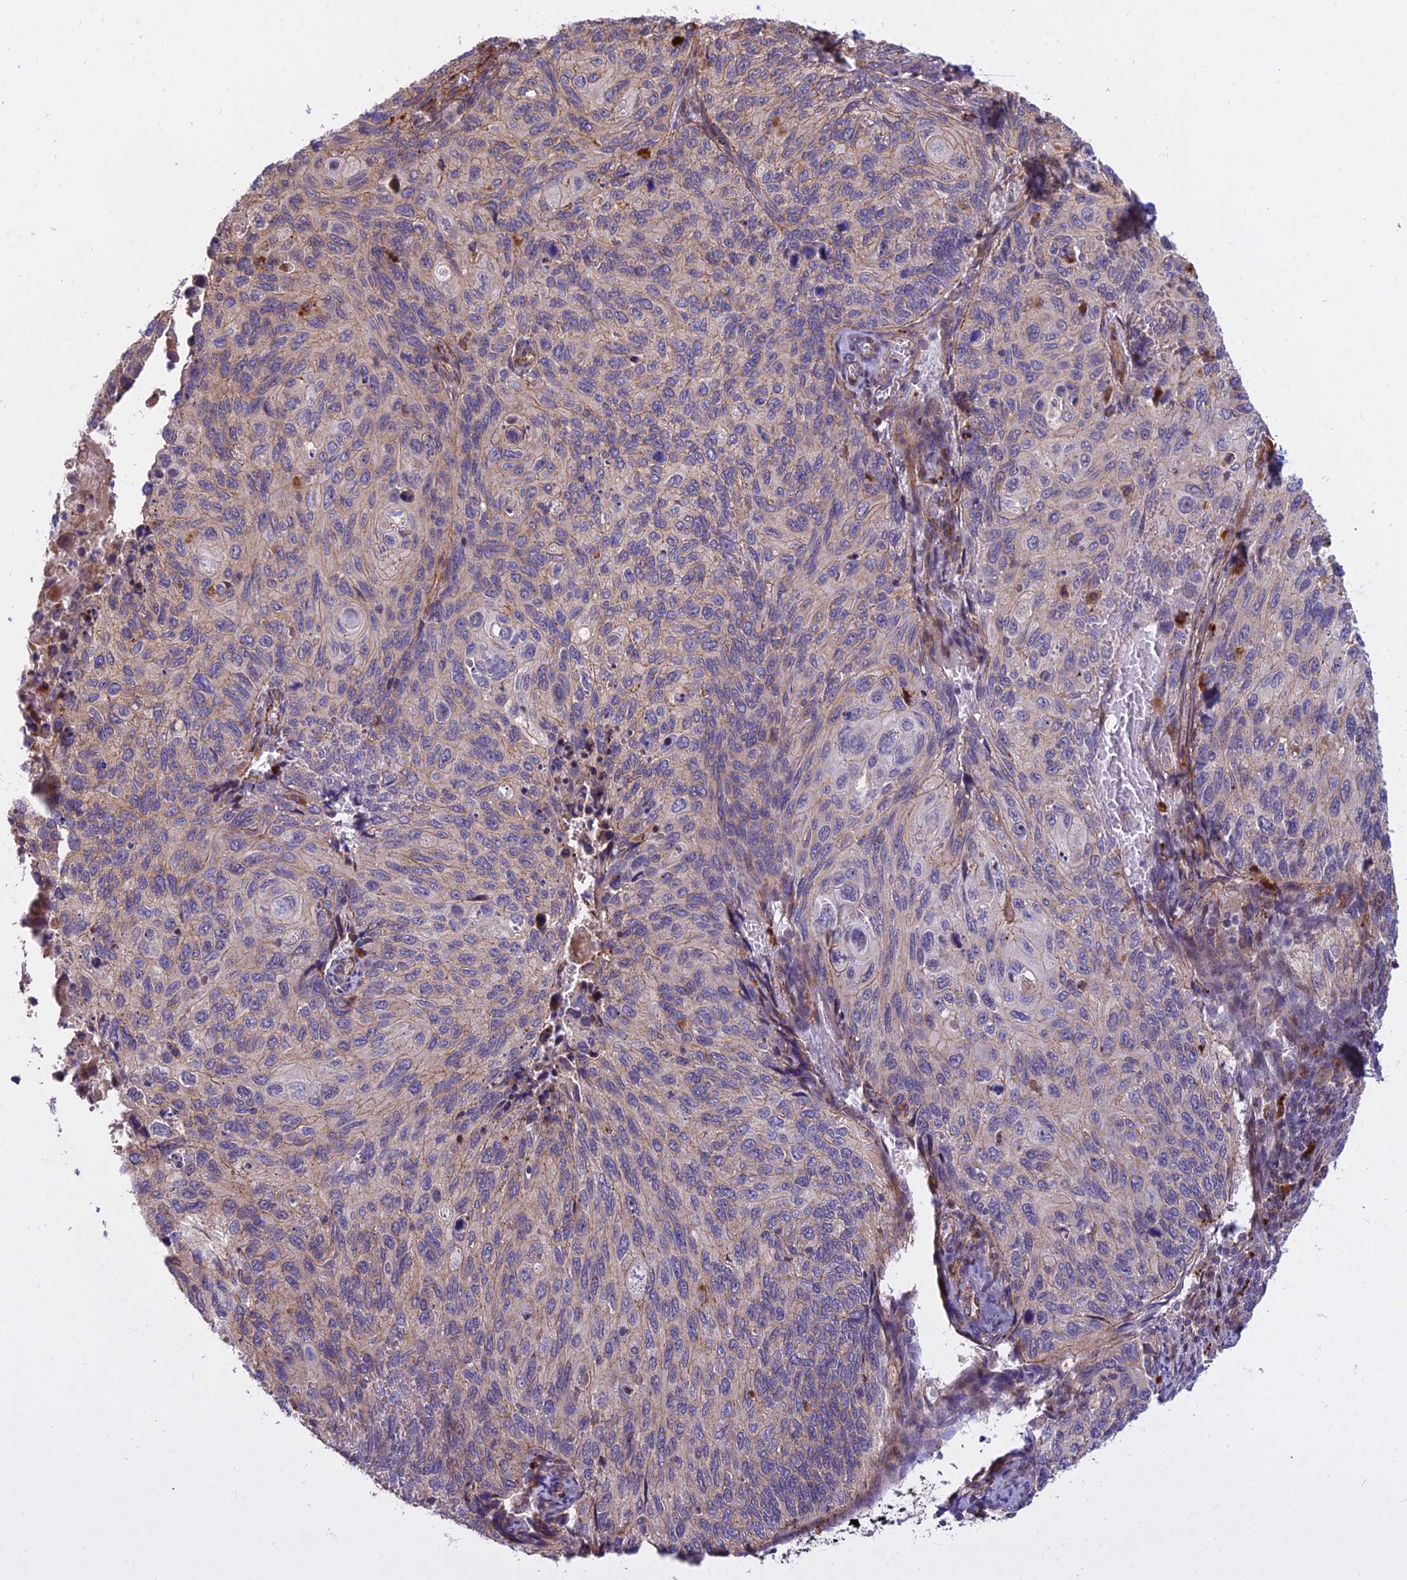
{"staining": {"intensity": "weak", "quantity": "<25%", "location": "cytoplasmic/membranous"}, "tissue": "cervical cancer", "cell_type": "Tumor cells", "image_type": "cancer", "snomed": [{"axis": "morphology", "description": "Squamous cell carcinoma, NOS"}, {"axis": "topography", "description": "Cervix"}], "caption": "The micrograph displays no significant expression in tumor cells of cervical cancer. (Brightfield microscopy of DAB IHC at high magnification).", "gene": "GLYATL3", "patient": {"sex": "female", "age": 70}}